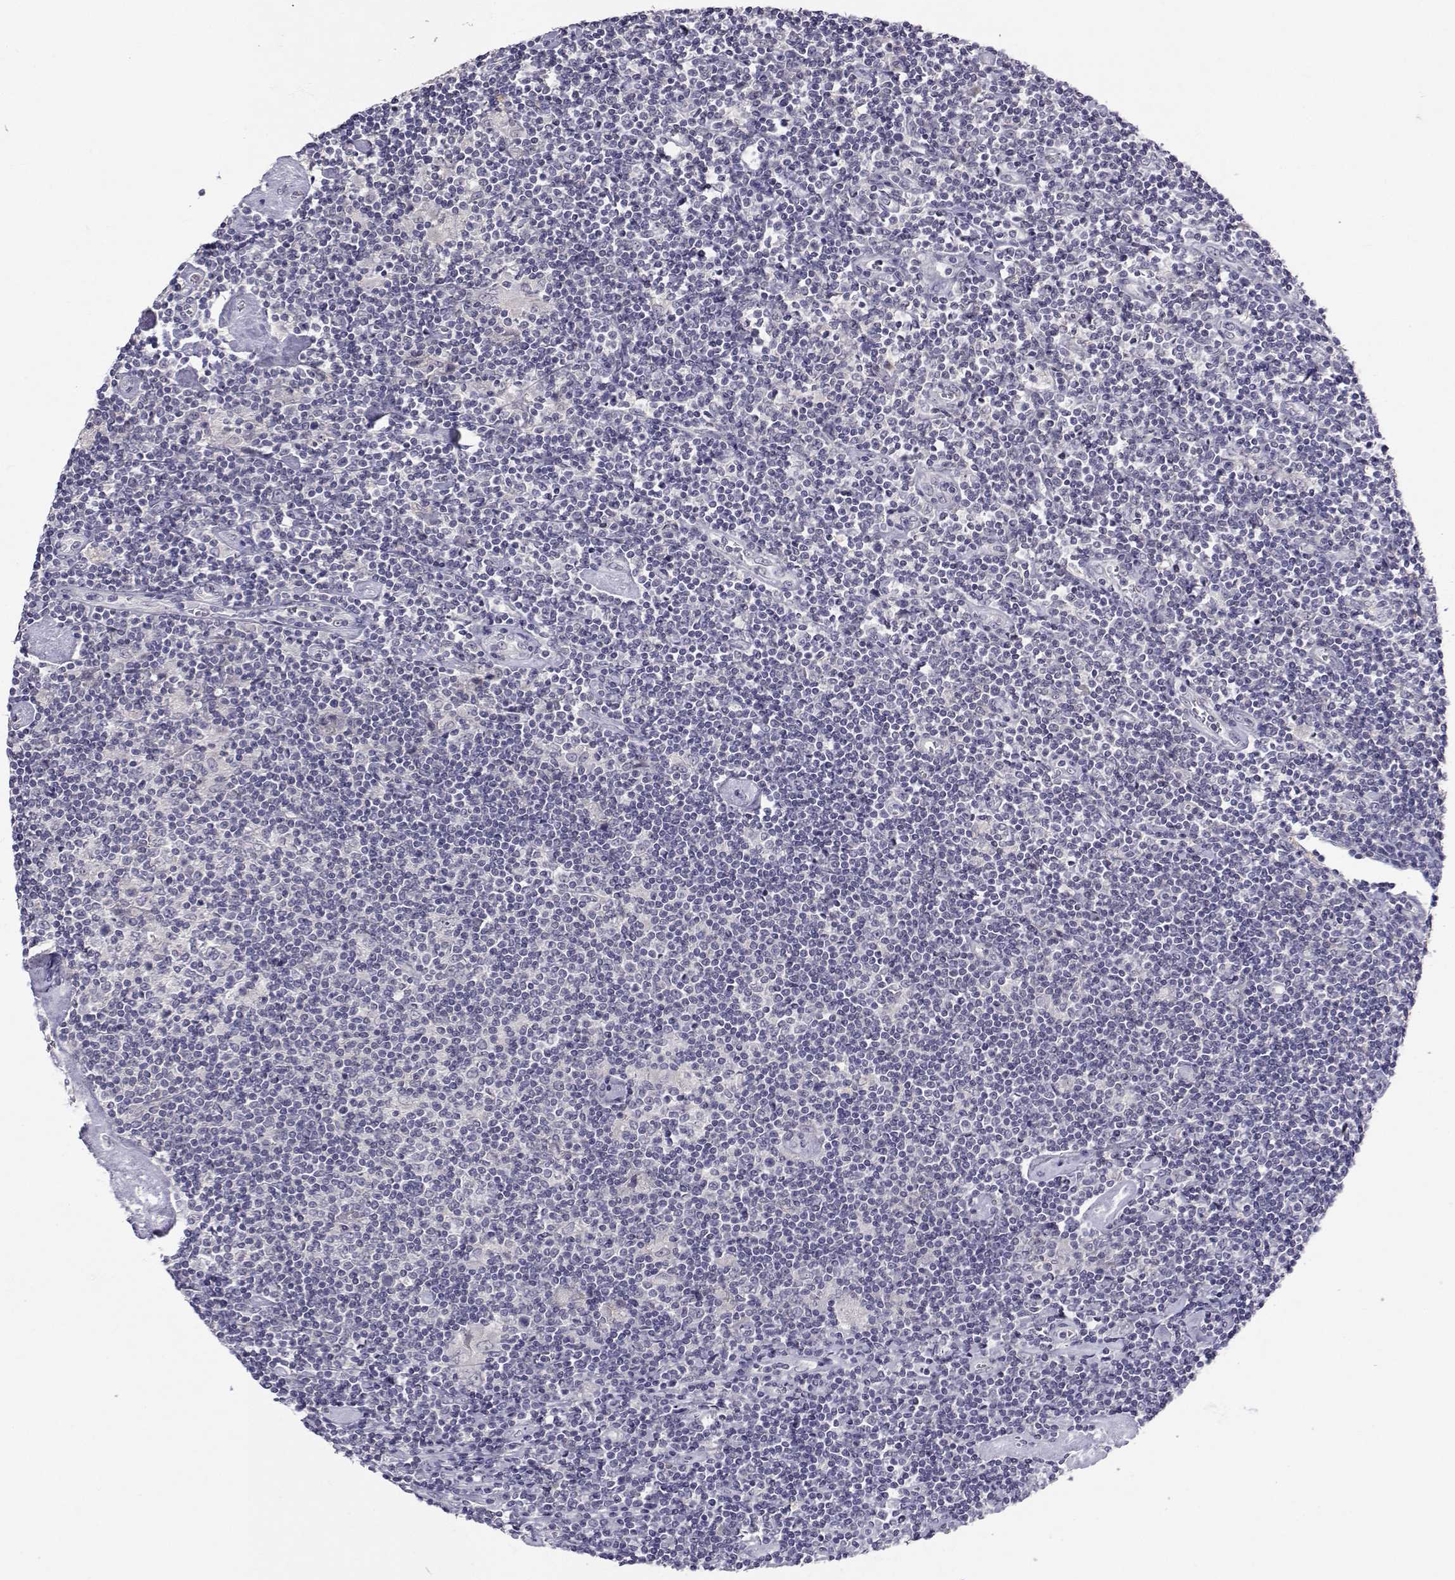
{"staining": {"intensity": "negative", "quantity": "none", "location": "none"}, "tissue": "lymphoma", "cell_type": "Tumor cells", "image_type": "cancer", "snomed": [{"axis": "morphology", "description": "Hodgkin's disease, NOS"}, {"axis": "topography", "description": "Lymph node"}], "caption": "A high-resolution histopathology image shows IHC staining of lymphoma, which reveals no significant positivity in tumor cells. Nuclei are stained in blue.", "gene": "SLC6A3", "patient": {"sex": "male", "age": 40}}